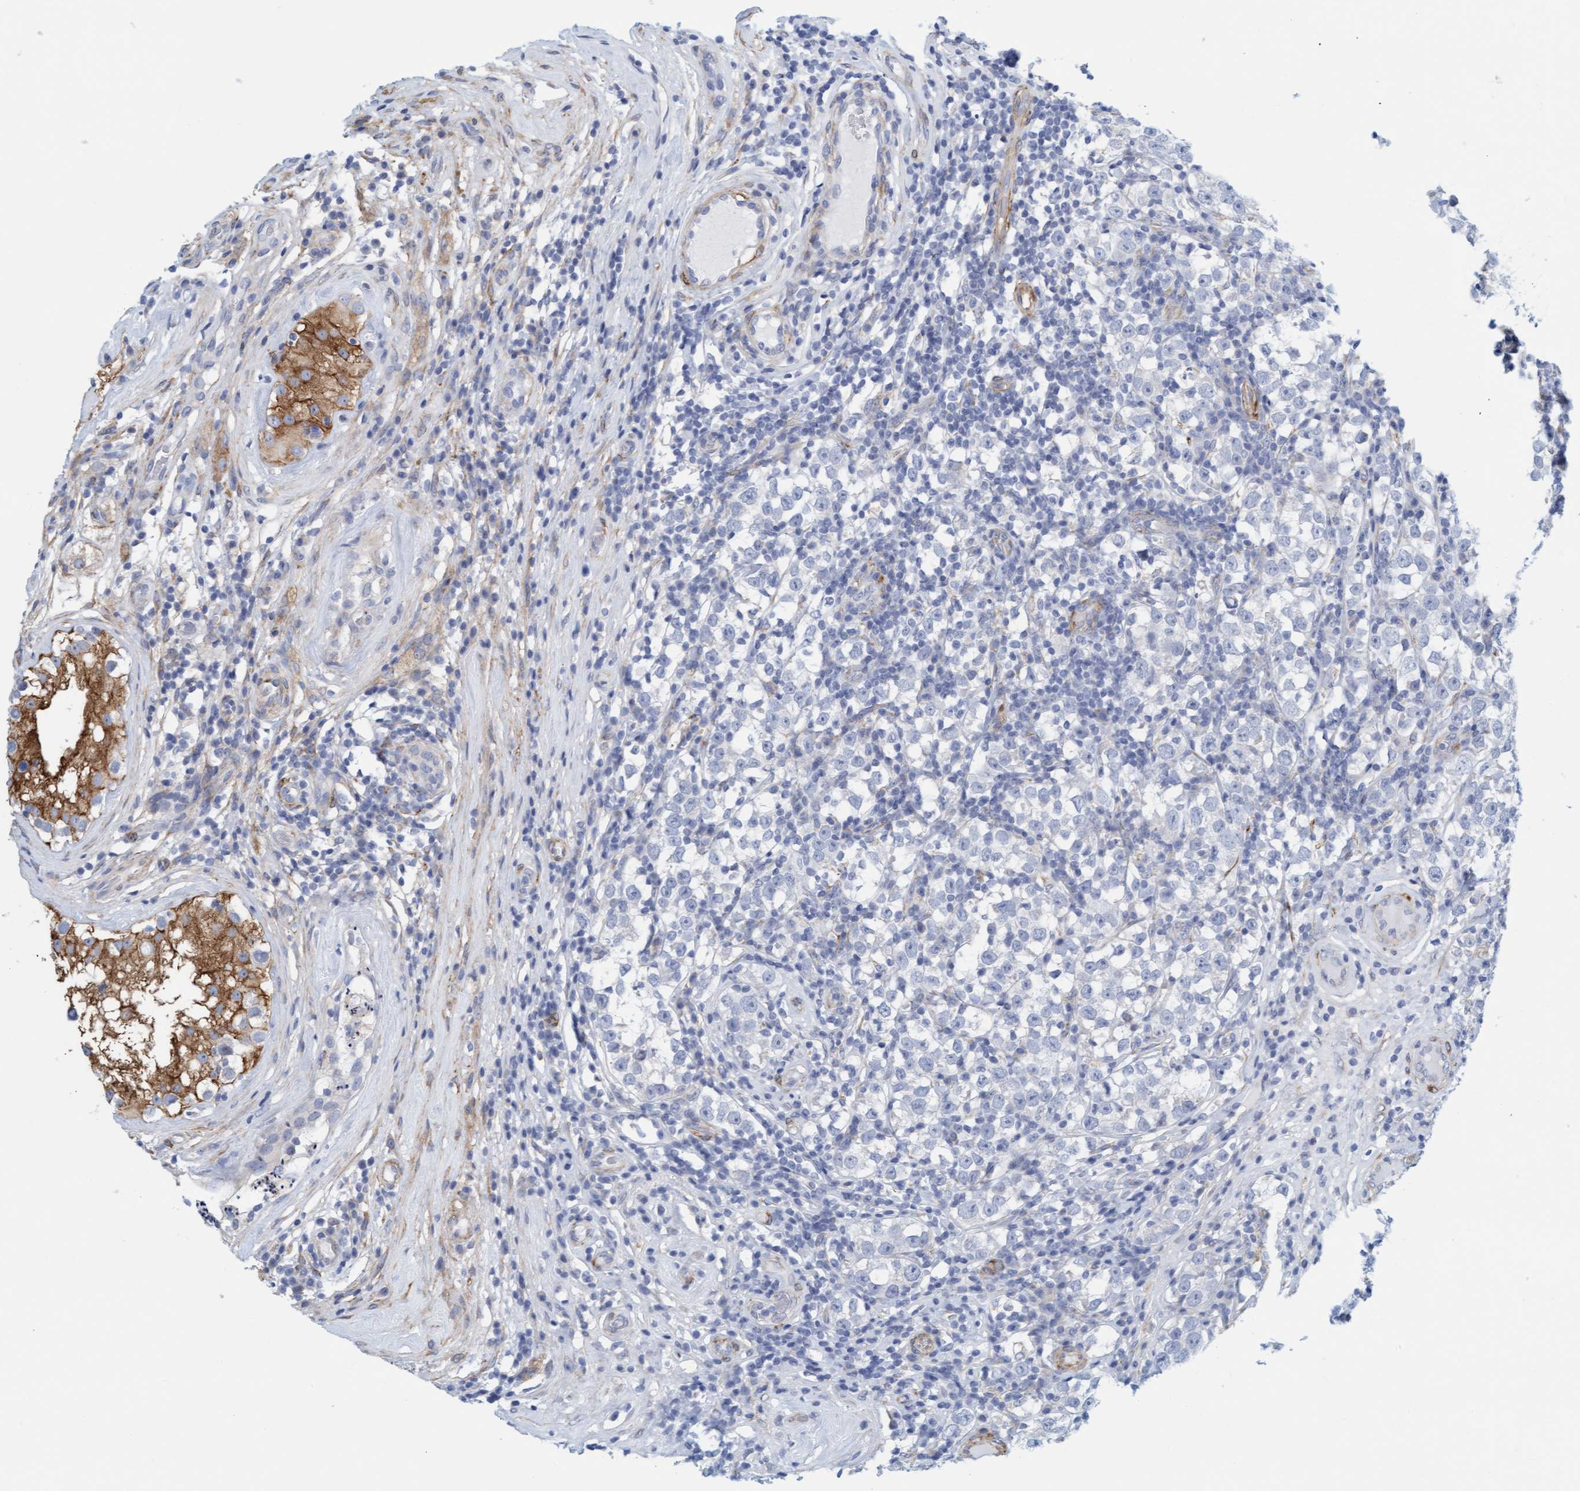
{"staining": {"intensity": "negative", "quantity": "none", "location": "none"}, "tissue": "testis cancer", "cell_type": "Tumor cells", "image_type": "cancer", "snomed": [{"axis": "morphology", "description": "Normal tissue, NOS"}, {"axis": "morphology", "description": "Seminoma, NOS"}, {"axis": "topography", "description": "Testis"}], "caption": "An IHC micrograph of testis seminoma is shown. There is no staining in tumor cells of testis seminoma.", "gene": "MAP1B", "patient": {"sex": "male", "age": 43}}